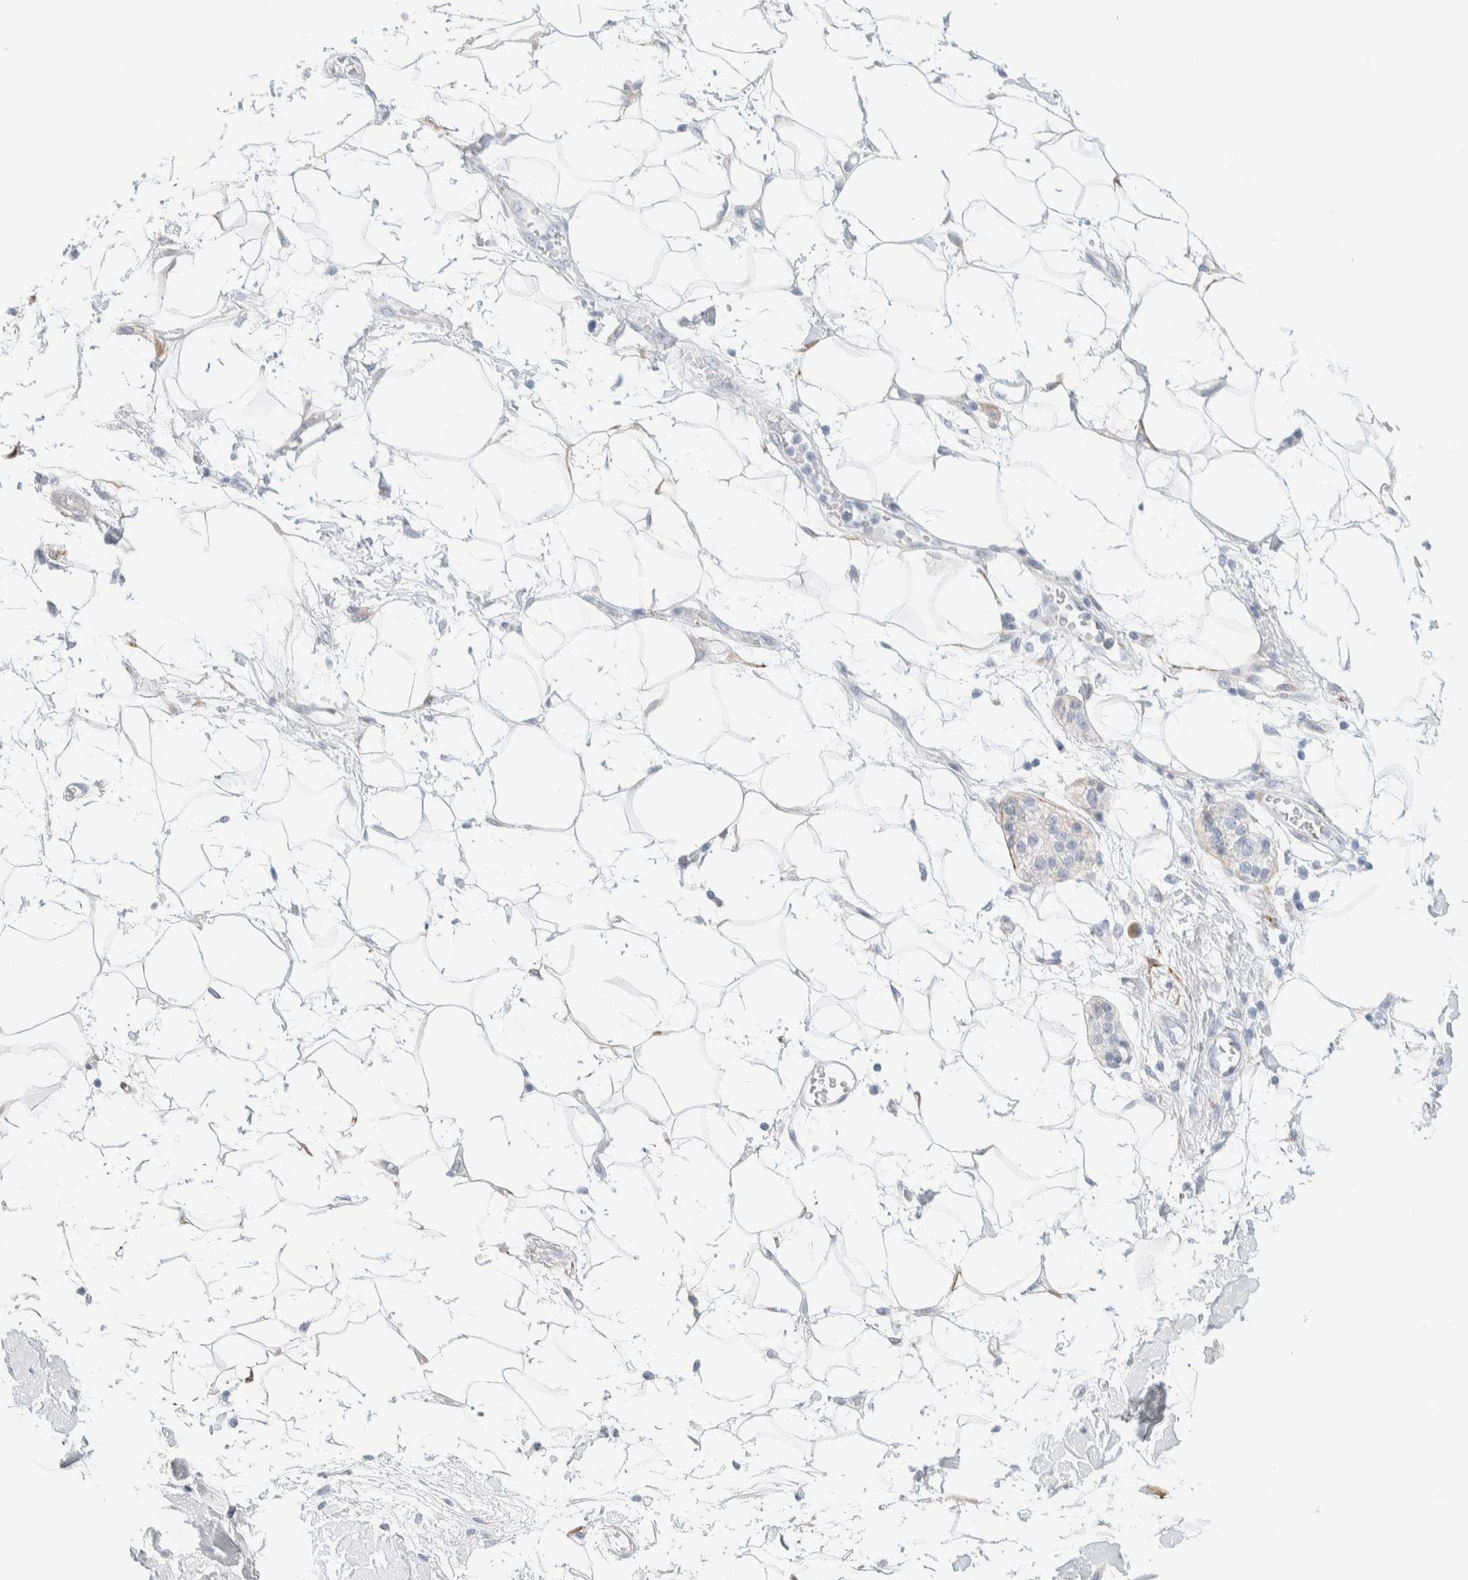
{"staining": {"intensity": "negative", "quantity": "none", "location": "none"}, "tissue": "adipose tissue", "cell_type": "Adipocytes", "image_type": "normal", "snomed": [{"axis": "morphology", "description": "Normal tissue, NOS"}, {"axis": "morphology", "description": "Adenocarcinoma, NOS"}, {"axis": "topography", "description": "Duodenum"}, {"axis": "topography", "description": "Peripheral nerve tissue"}], "caption": "This image is of unremarkable adipose tissue stained with immunohistochemistry to label a protein in brown with the nuclei are counter-stained blue. There is no positivity in adipocytes. The staining is performed using DAB (3,3'-diaminobenzidine) brown chromogen with nuclei counter-stained in using hematoxylin.", "gene": "ATCAY", "patient": {"sex": "female", "age": 60}}